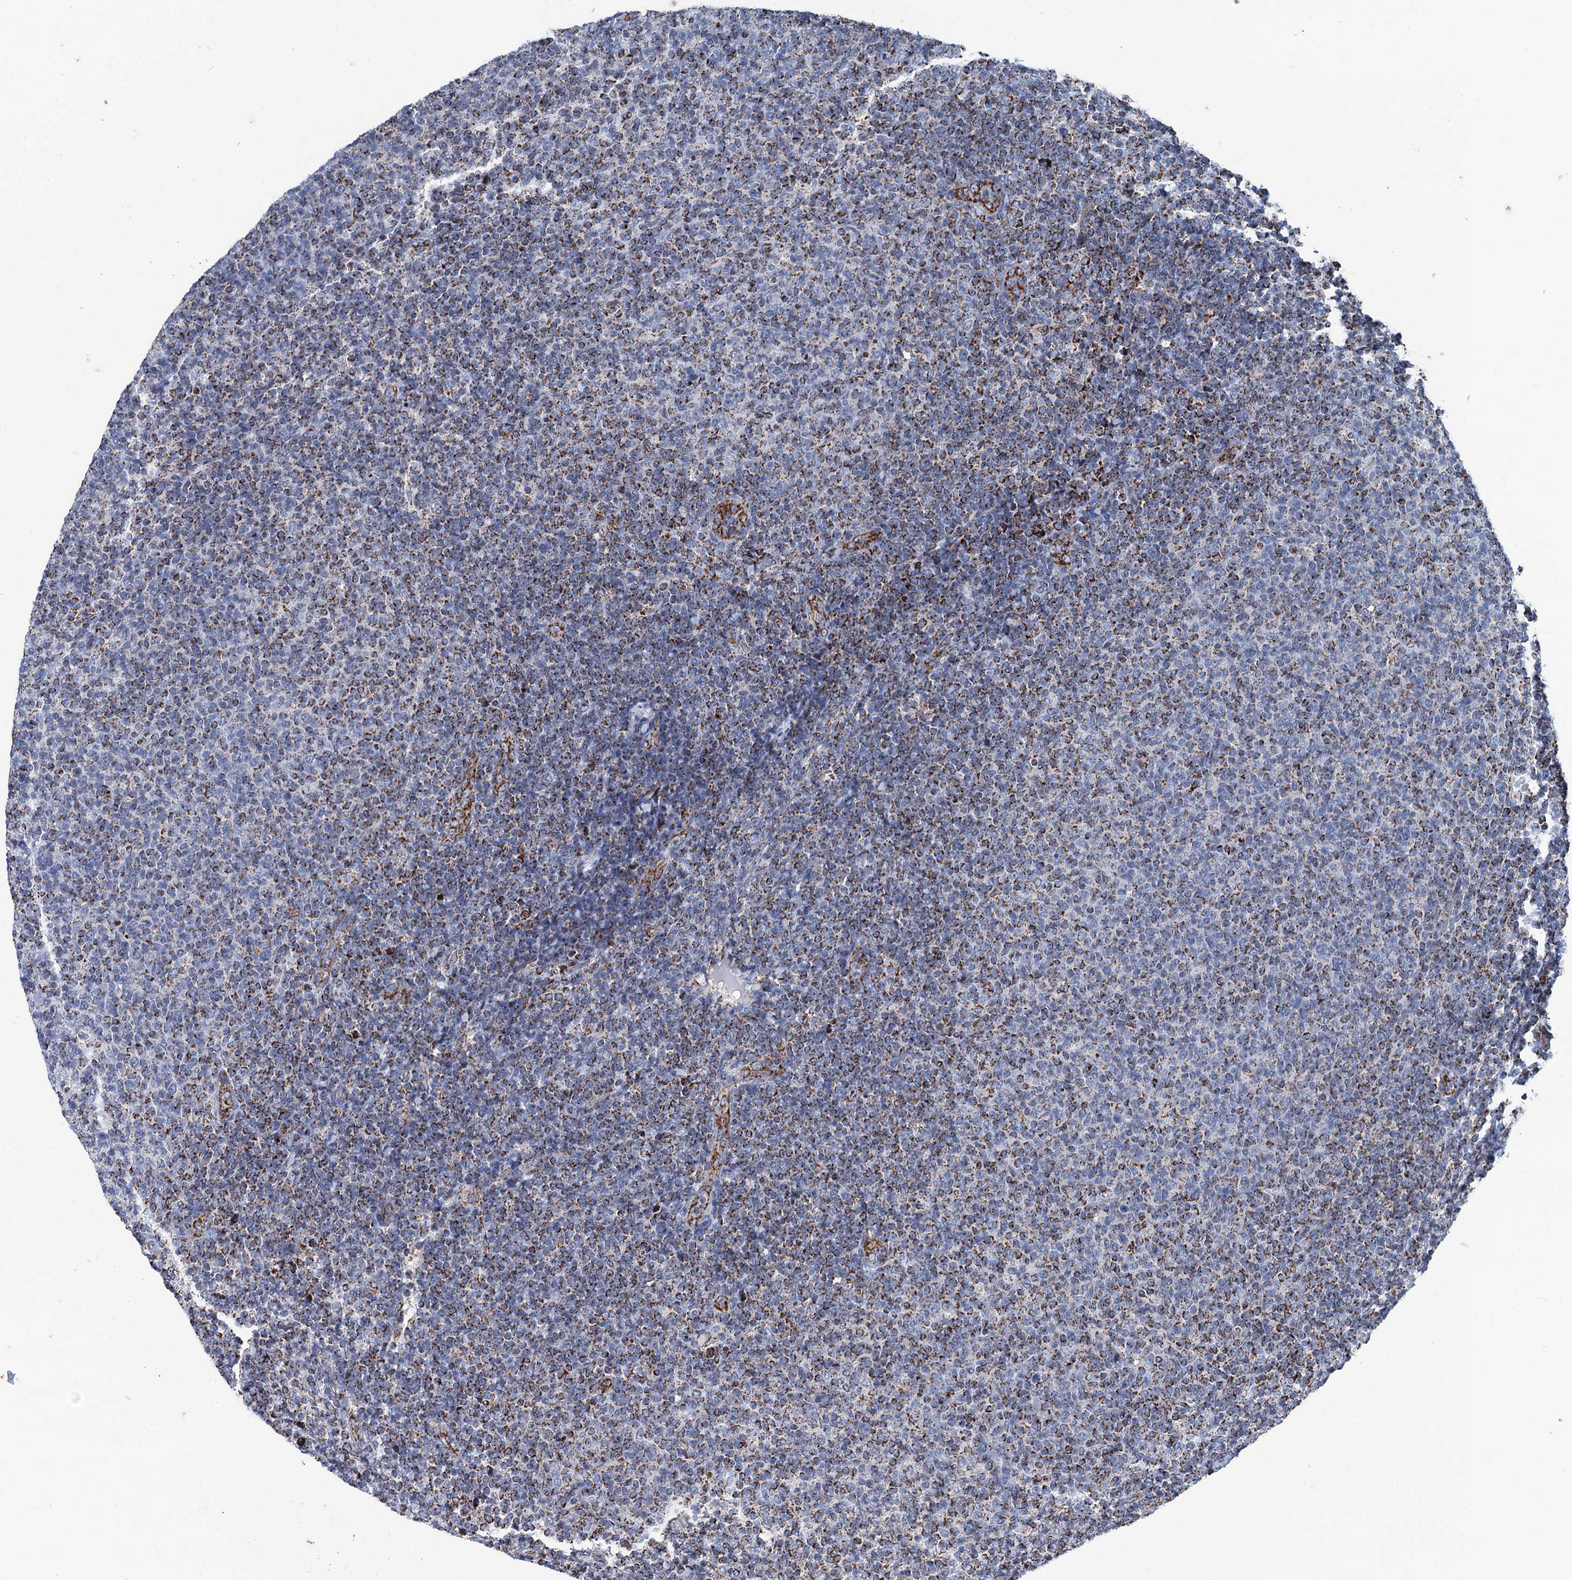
{"staining": {"intensity": "moderate", "quantity": "<25%", "location": "cytoplasmic/membranous"}, "tissue": "lymphoma", "cell_type": "Tumor cells", "image_type": "cancer", "snomed": [{"axis": "morphology", "description": "Malignant lymphoma, non-Hodgkin's type, Low grade"}, {"axis": "topography", "description": "Lymph node"}], "caption": "Moderate cytoplasmic/membranous protein positivity is identified in about <25% of tumor cells in malignant lymphoma, non-Hodgkin's type (low-grade). (DAB IHC with brightfield microscopy, high magnification).", "gene": "IVD", "patient": {"sex": "male", "age": 66}}